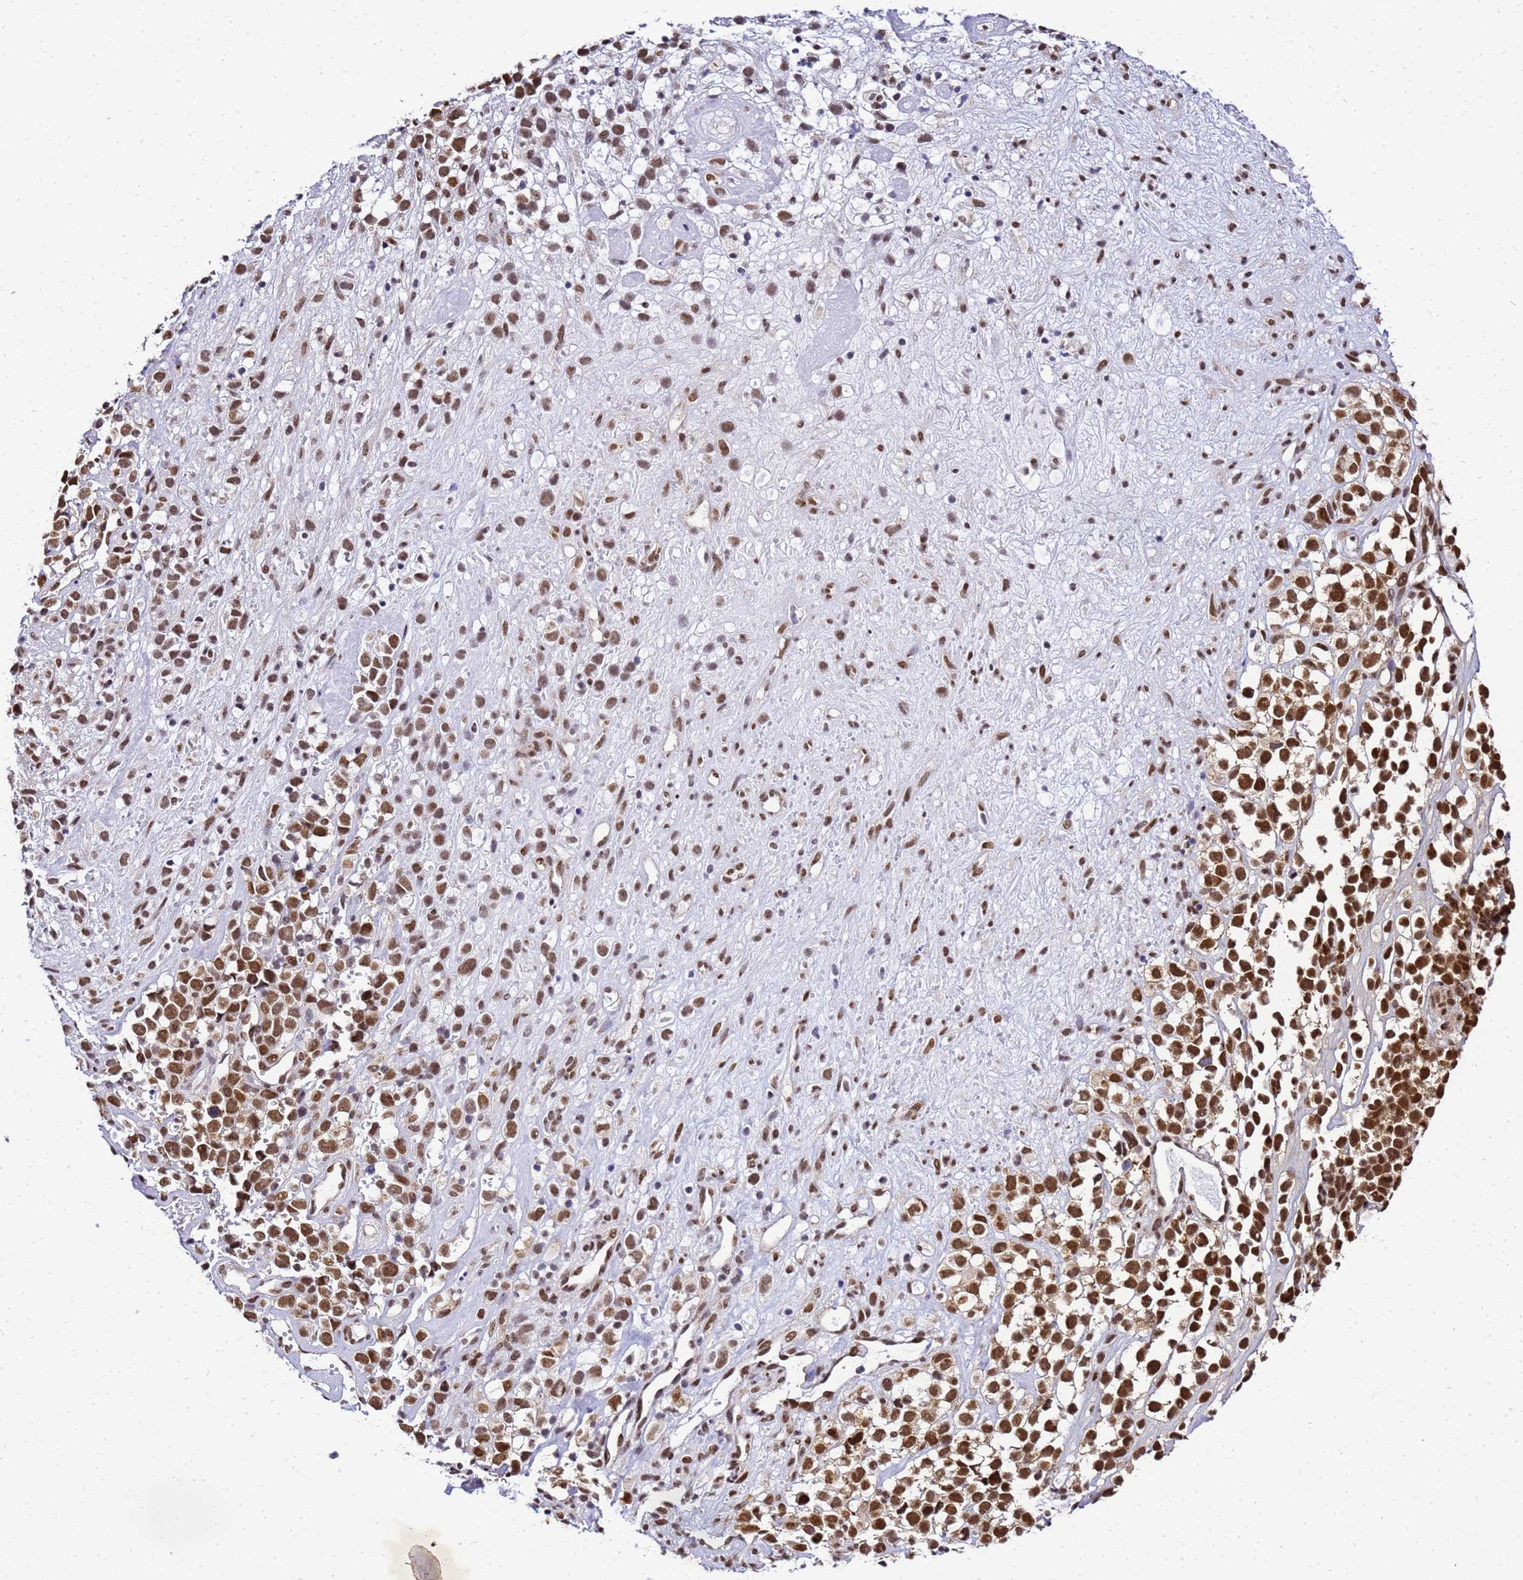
{"staining": {"intensity": "strong", "quantity": ">75%", "location": "nuclear"}, "tissue": "melanoma", "cell_type": "Tumor cells", "image_type": "cancer", "snomed": [{"axis": "morphology", "description": "Malignant melanoma, NOS"}, {"axis": "topography", "description": "Nose, NOS"}], "caption": "Protein staining of malignant melanoma tissue shows strong nuclear positivity in about >75% of tumor cells.", "gene": "SMN1", "patient": {"sex": "female", "age": 48}}